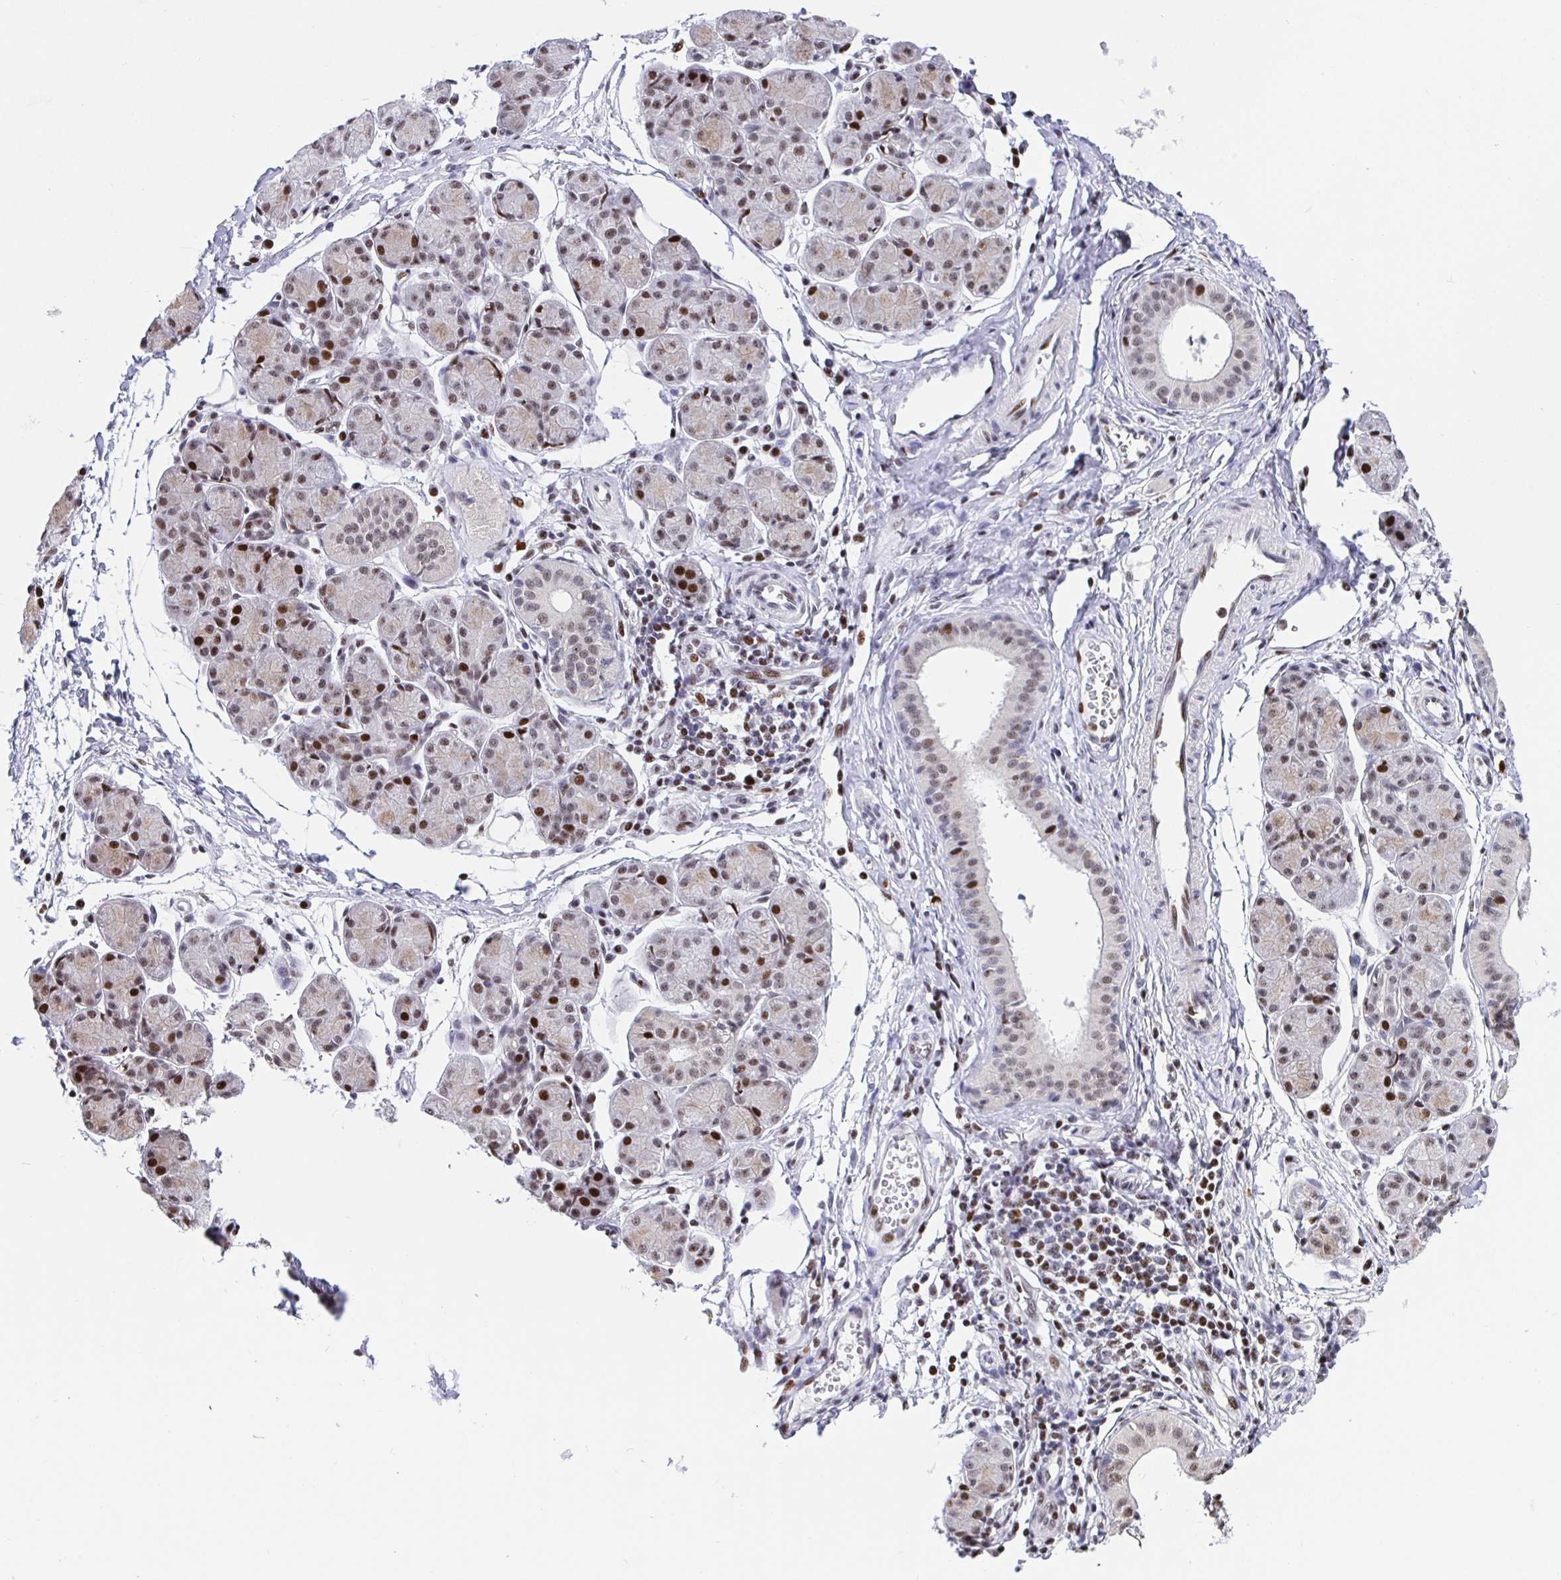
{"staining": {"intensity": "moderate", "quantity": "25%-75%", "location": "nuclear"}, "tissue": "salivary gland", "cell_type": "Glandular cells", "image_type": "normal", "snomed": [{"axis": "morphology", "description": "Normal tissue, NOS"}, {"axis": "morphology", "description": "Inflammation, NOS"}, {"axis": "topography", "description": "Lymph node"}, {"axis": "topography", "description": "Salivary gland"}], "caption": "This histopathology image exhibits IHC staining of benign salivary gland, with medium moderate nuclear staining in about 25%-75% of glandular cells.", "gene": "SETD5", "patient": {"sex": "male", "age": 3}}